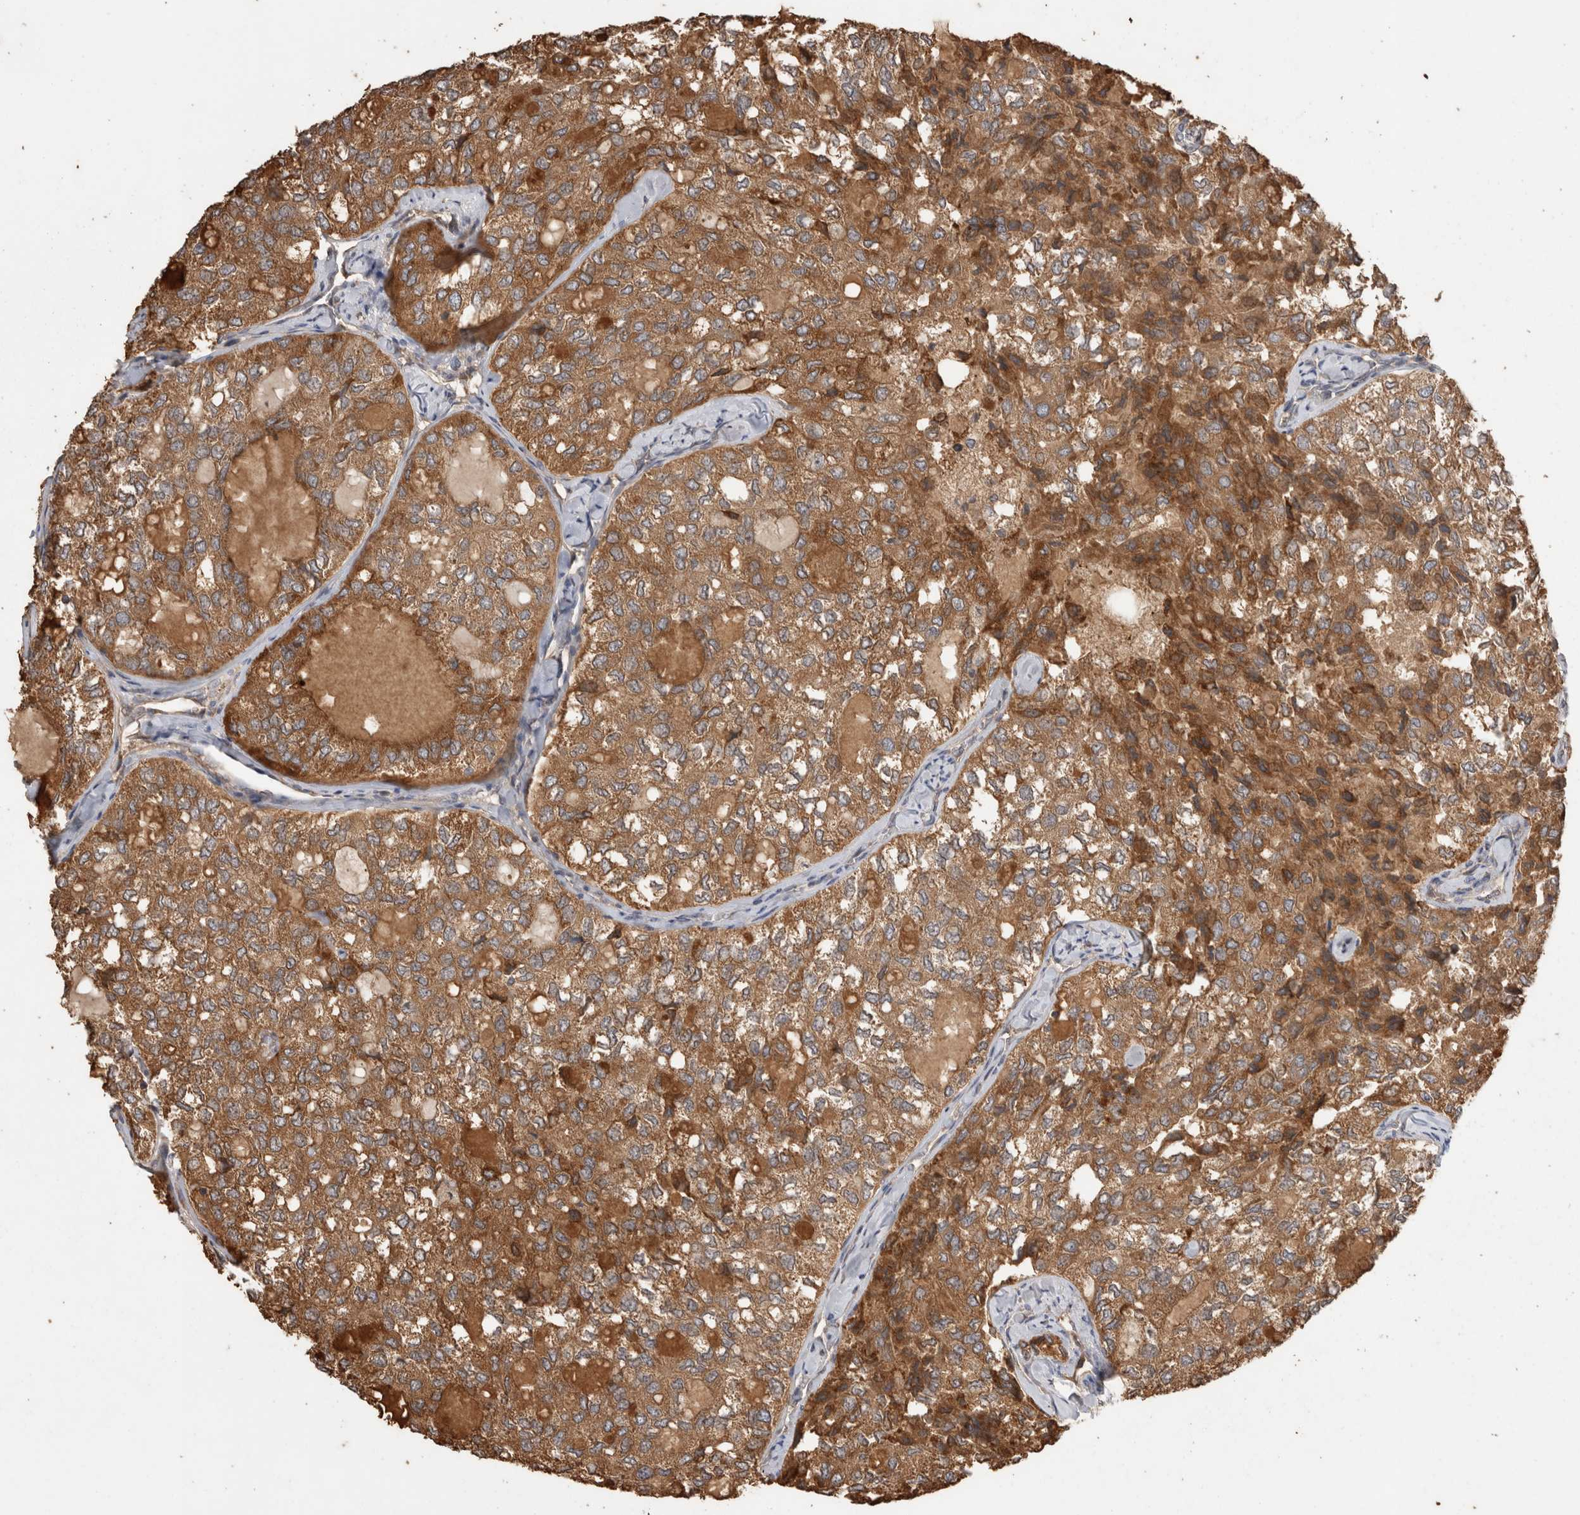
{"staining": {"intensity": "moderate", "quantity": ">75%", "location": "cytoplasmic/membranous"}, "tissue": "thyroid cancer", "cell_type": "Tumor cells", "image_type": "cancer", "snomed": [{"axis": "morphology", "description": "Follicular adenoma carcinoma, NOS"}, {"axis": "topography", "description": "Thyroid gland"}], "caption": "DAB (3,3'-diaminobenzidine) immunohistochemical staining of human thyroid follicular adenoma carcinoma reveals moderate cytoplasmic/membranous protein staining in about >75% of tumor cells.", "gene": "TBCE", "patient": {"sex": "male", "age": 75}}